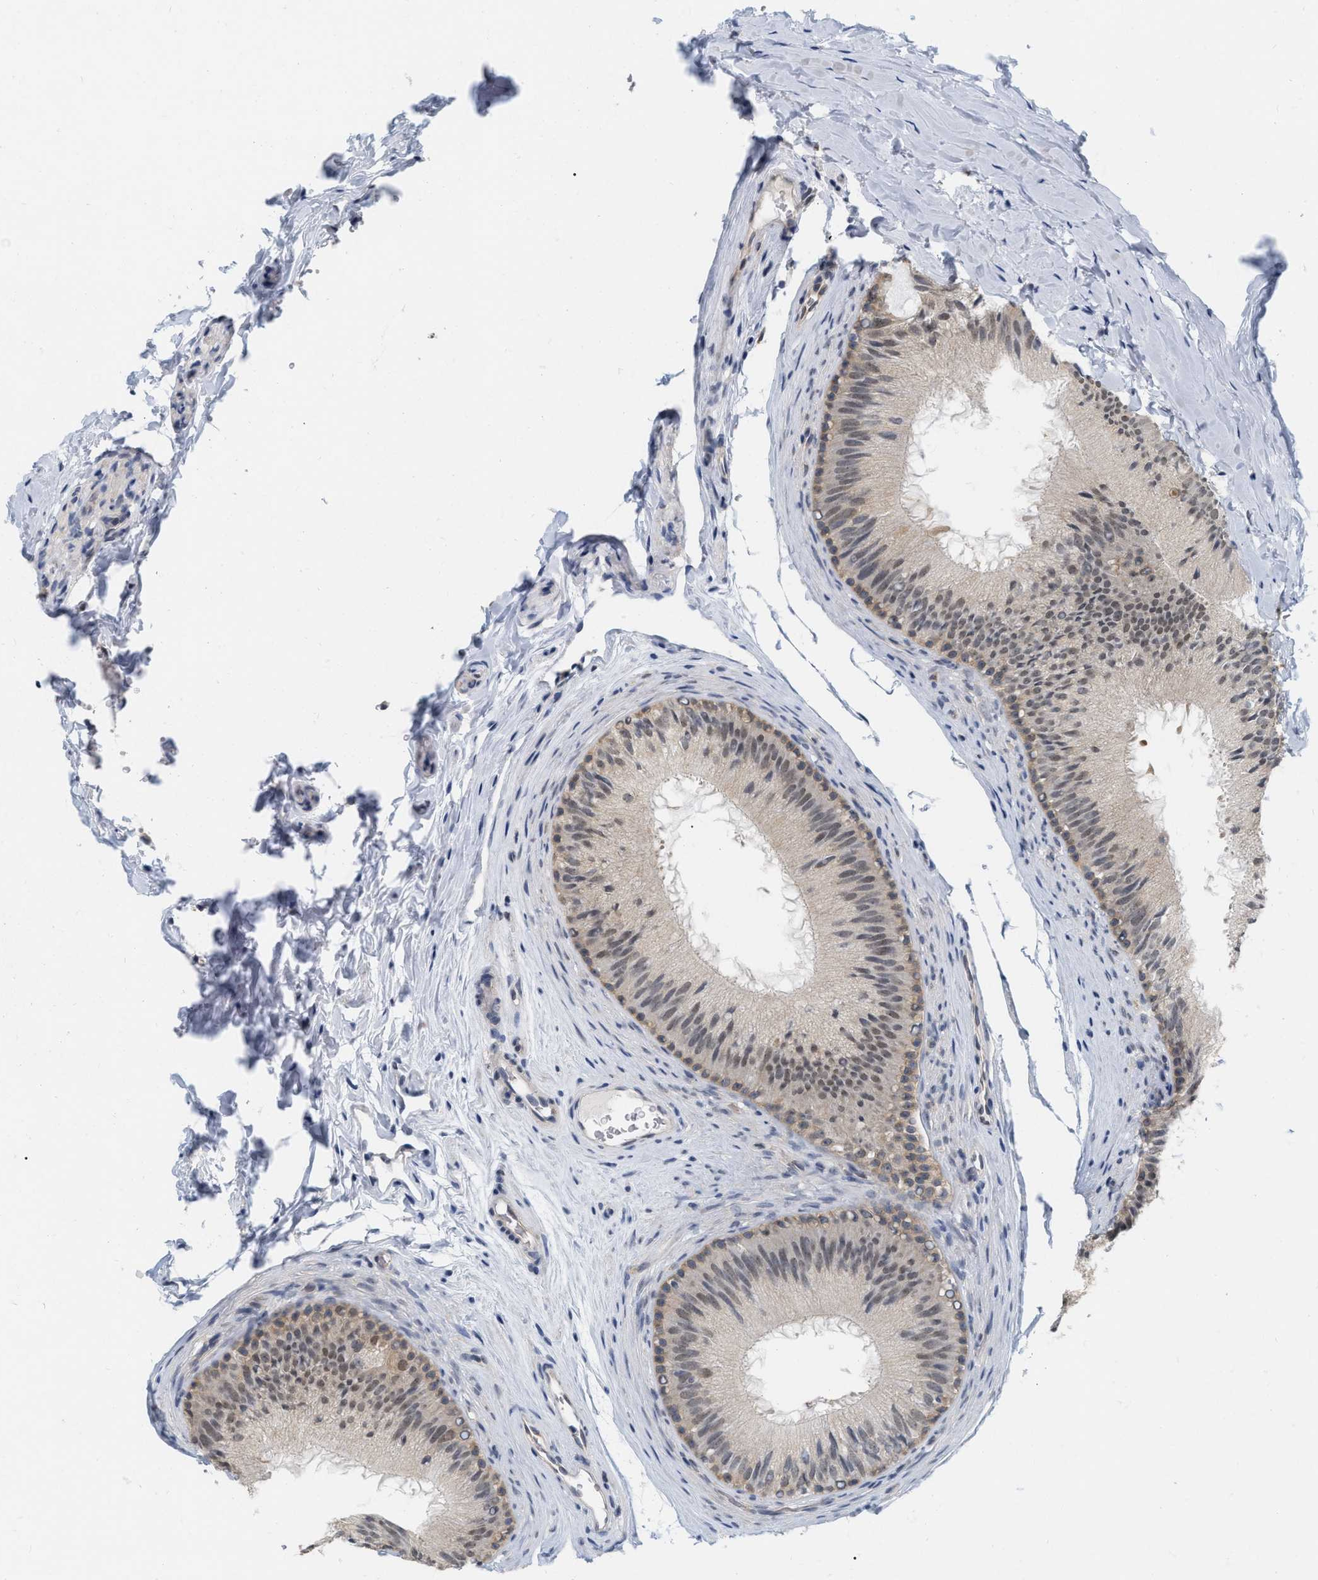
{"staining": {"intensity": "weak", "quantity": ">75%", "location": "cytoplasmic/membranous,nuclear"}, "tissue": "epididymis", "cell_type": "Glandular cells", "image_type": "normal", "snomed": [{"axis": "morphology", "description": "Normal tissue, NOS"}, {"axis": "topography", "description": "Testis"}, {"axis": "topography", "description": "Epididymis"}], "caption": "Immunohistochemistry photomicrograph of unremarkable human epididymis stained for a protein (brown), which shows low levels of weak cytoplasmic/membranous,nuclear expression in about >75% of glandular cells.", "gene": "RUVBL1", "patient": {"sex": "male", "age": 36}}